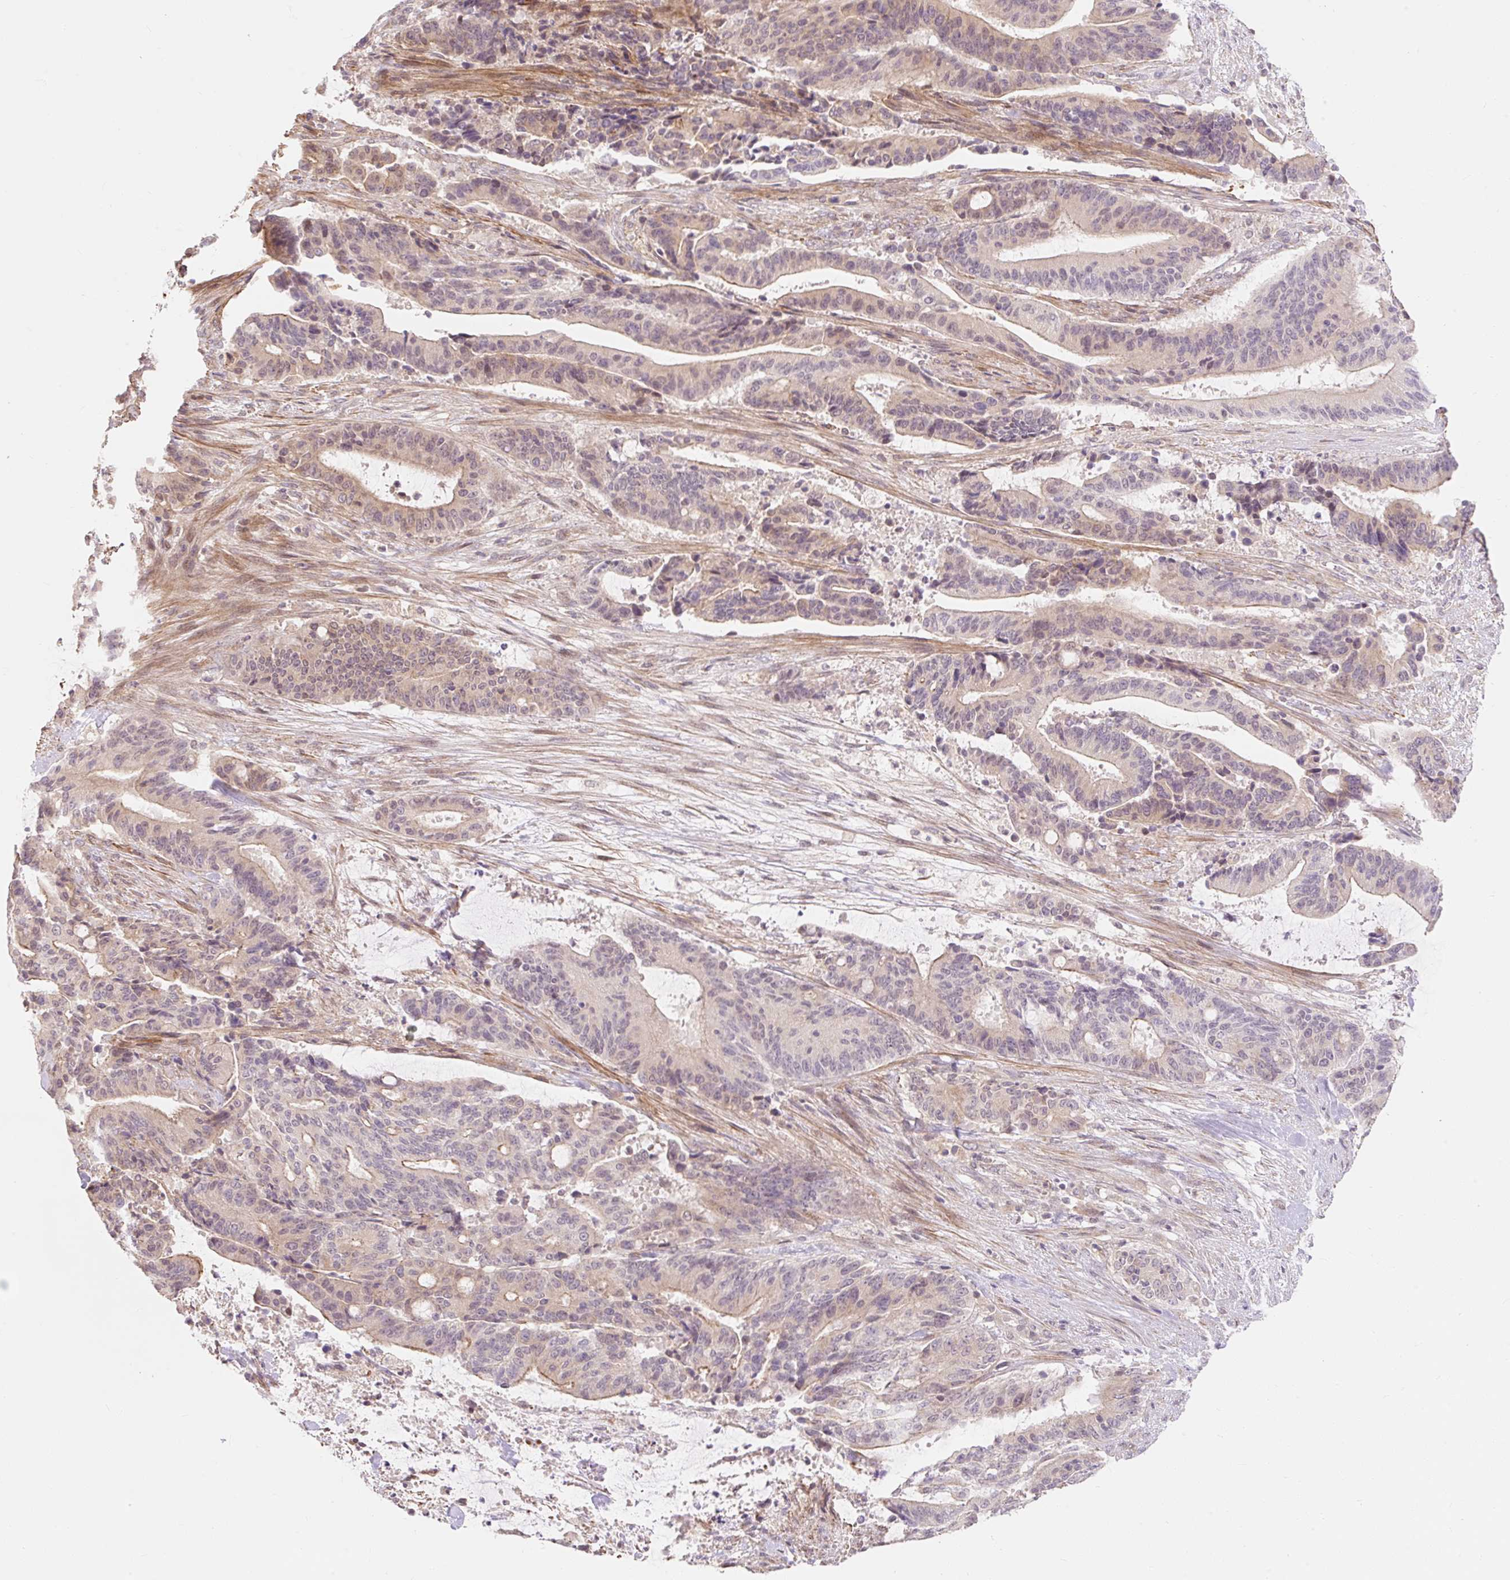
{"staining": {"intensity": "weak", "quantity": "<25%", "location": "cytoplasmic/membranous"}, "tissue": "liver cancer", "cell_type": "Tumor cells", "image_type": "cancer", "snomed": [{"axis": "morphology", "description": "Normal tissue, NOS"}, {"axis": "morphology", "description": "Cholangiocarcinoma"}, {"axis": "topography", "description": "Liver"}, {"axis": "topography", "description": "Peripheral nerve tissue"}], "caption": "Immunohistochemical staining of human liver cancer (cholangiocarcinoma) exhibits no significant staining in tumor cells. (DAB (3,3'-diaminobenzidine) IHC with hematoxylin counter stain).", "gene": "EMC10", "patient": {"sex": "female", "age": 73}}